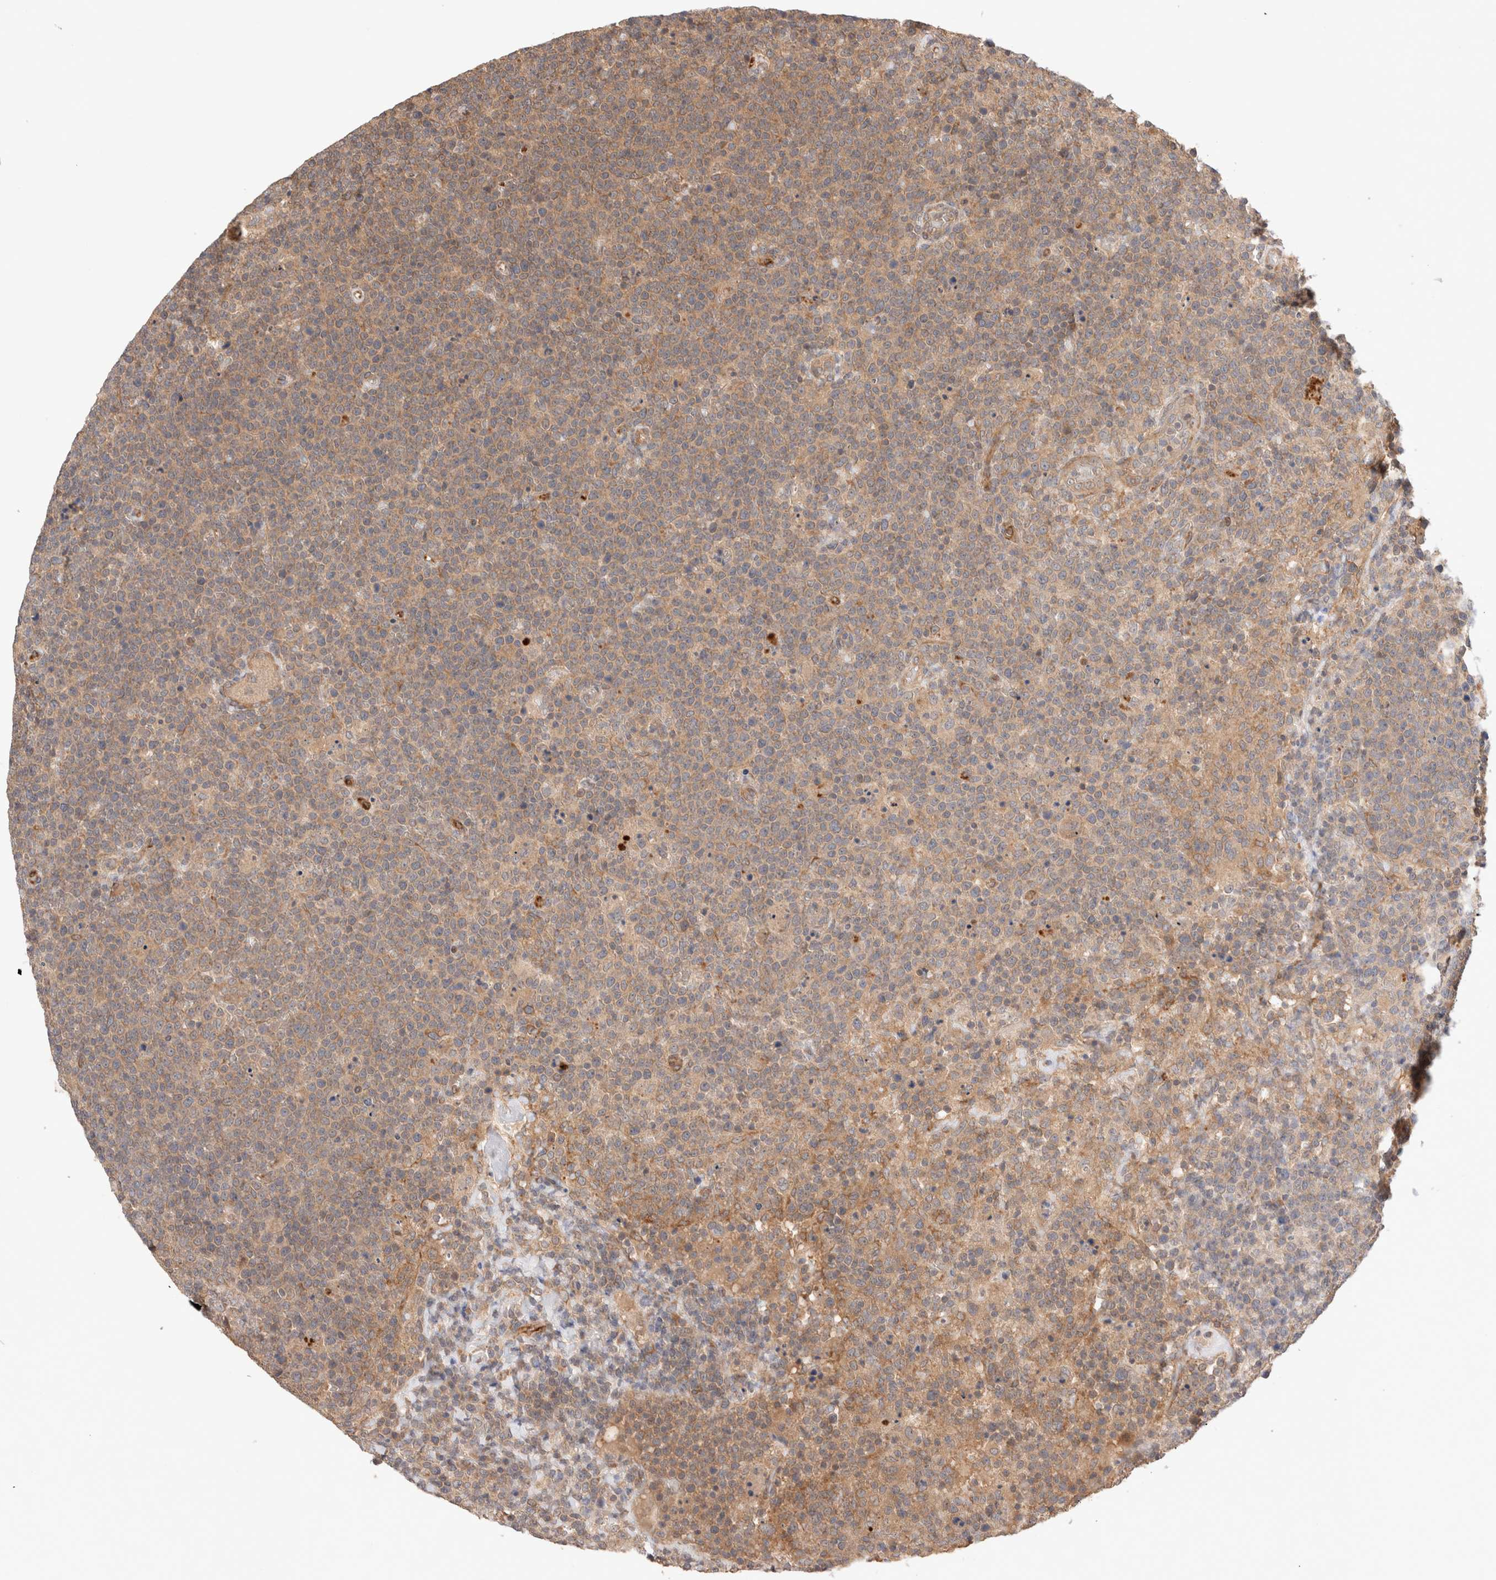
{"staining": {"intensity": "moderate", "quantity": ">75%", "location": "cytoplasmic/membranous"}, "tissue": "lymphoma", "cell_type": "Tumor cells", "image_type": "cancer", "snomed": [{"axis": "morphology", "description": "Malignant lymphoma, non-Hodgkin's type, High grade"}, {"axis": "topography", "description": "Lymph node"}], "caption": "Protein expression by immunohistochemistry reveals moderate cytoplasmic/membranous expression in about >75% of tumor cells in high-grade malignant lymphoma, non-Hodgkin's type.", "gene": "KLHL20", "patient": {"sex": "male", "age": 61}}